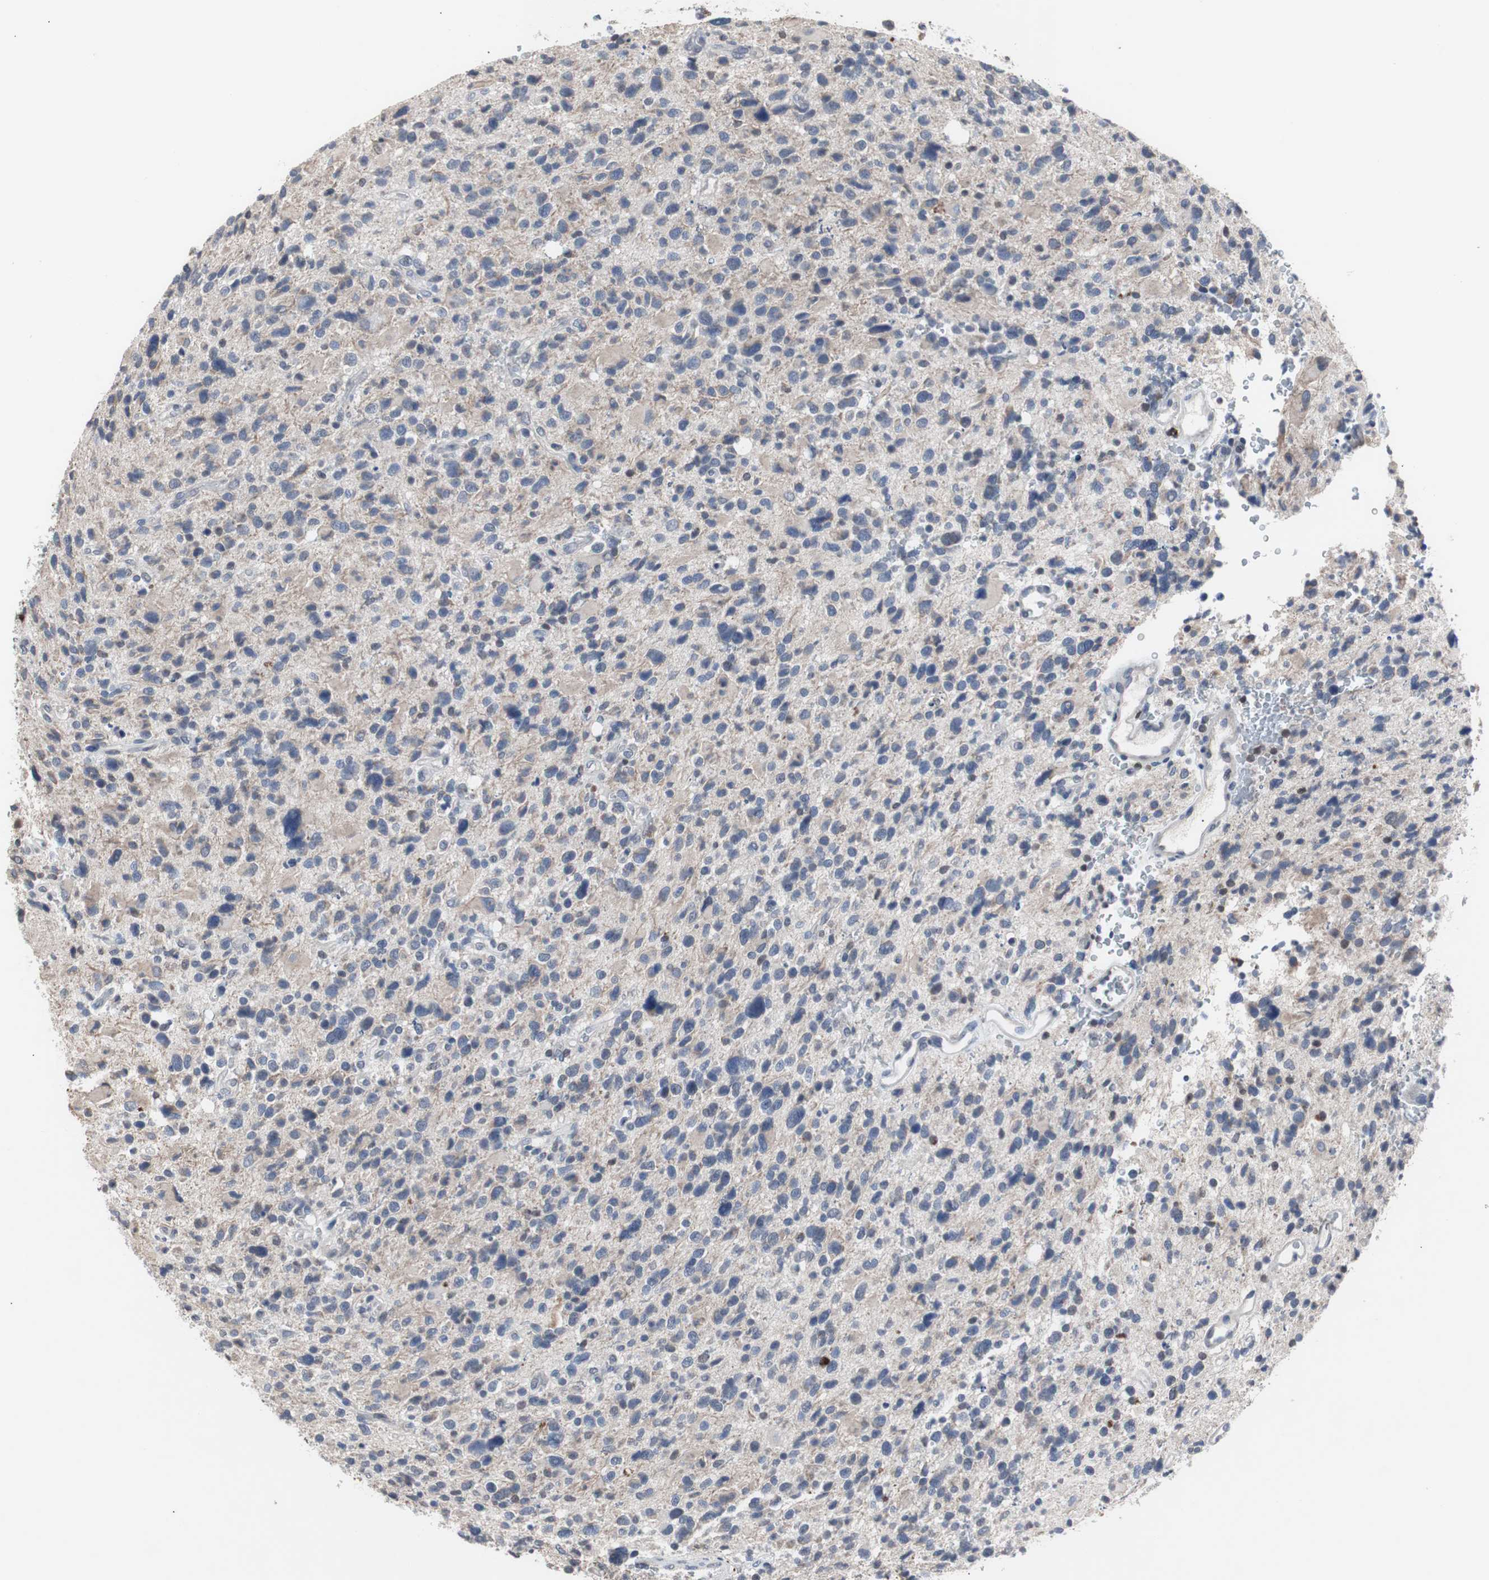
{"staining": {"intensity": "negative", "quantity": "none", "location": "none"}, "tissue": "glioma", "cell_type": "Tumor cells", "image_type": "cancer", "snomed": [{"axis": "morphology", "description": "Glioma, malignant, High grade"}, {"axis": "topography", "description": "Brain"}], "caption": "Tumor cells are negative for brown protein staining in glioma.", "gene": "RBM47", "patient": {"sex": "male", "age": 48}}